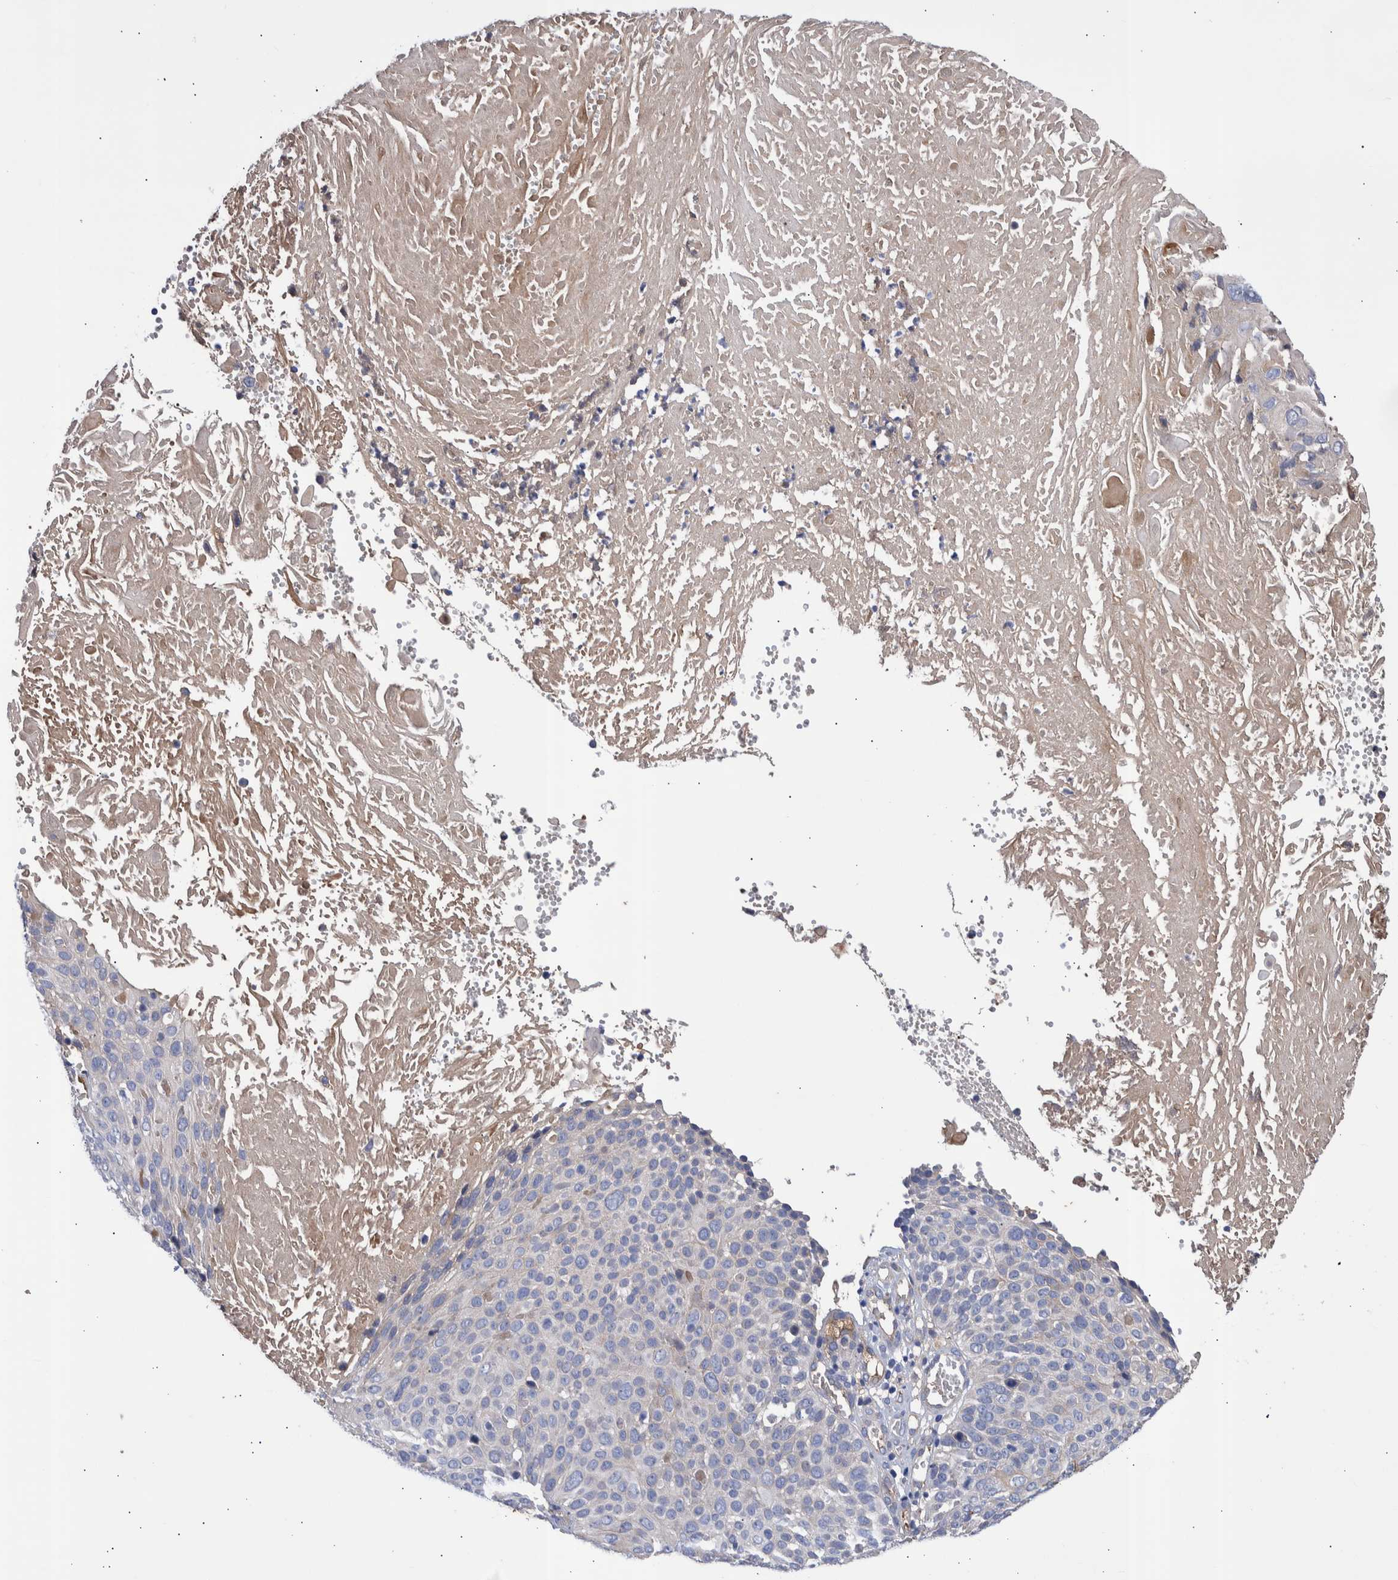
{"staining": {"intensity": "negative", "quantity": "none", "location": "none"}, "tissue": "cervical cancer", "cell_type": "Tumor cells", "image_type": "cancer", "snomed": [{"axis": "morphology", "description": "Squamous cell carcinoma, NOS"}, {"axis": "topography", "description": "Cervix"}], "caption": "Protein analysis of squamous cell carcinoma (cervical) exhibits no significant staining in tumor cells.", "gene": "DLL4", "patient": {"sex": "female", "age": 74}}